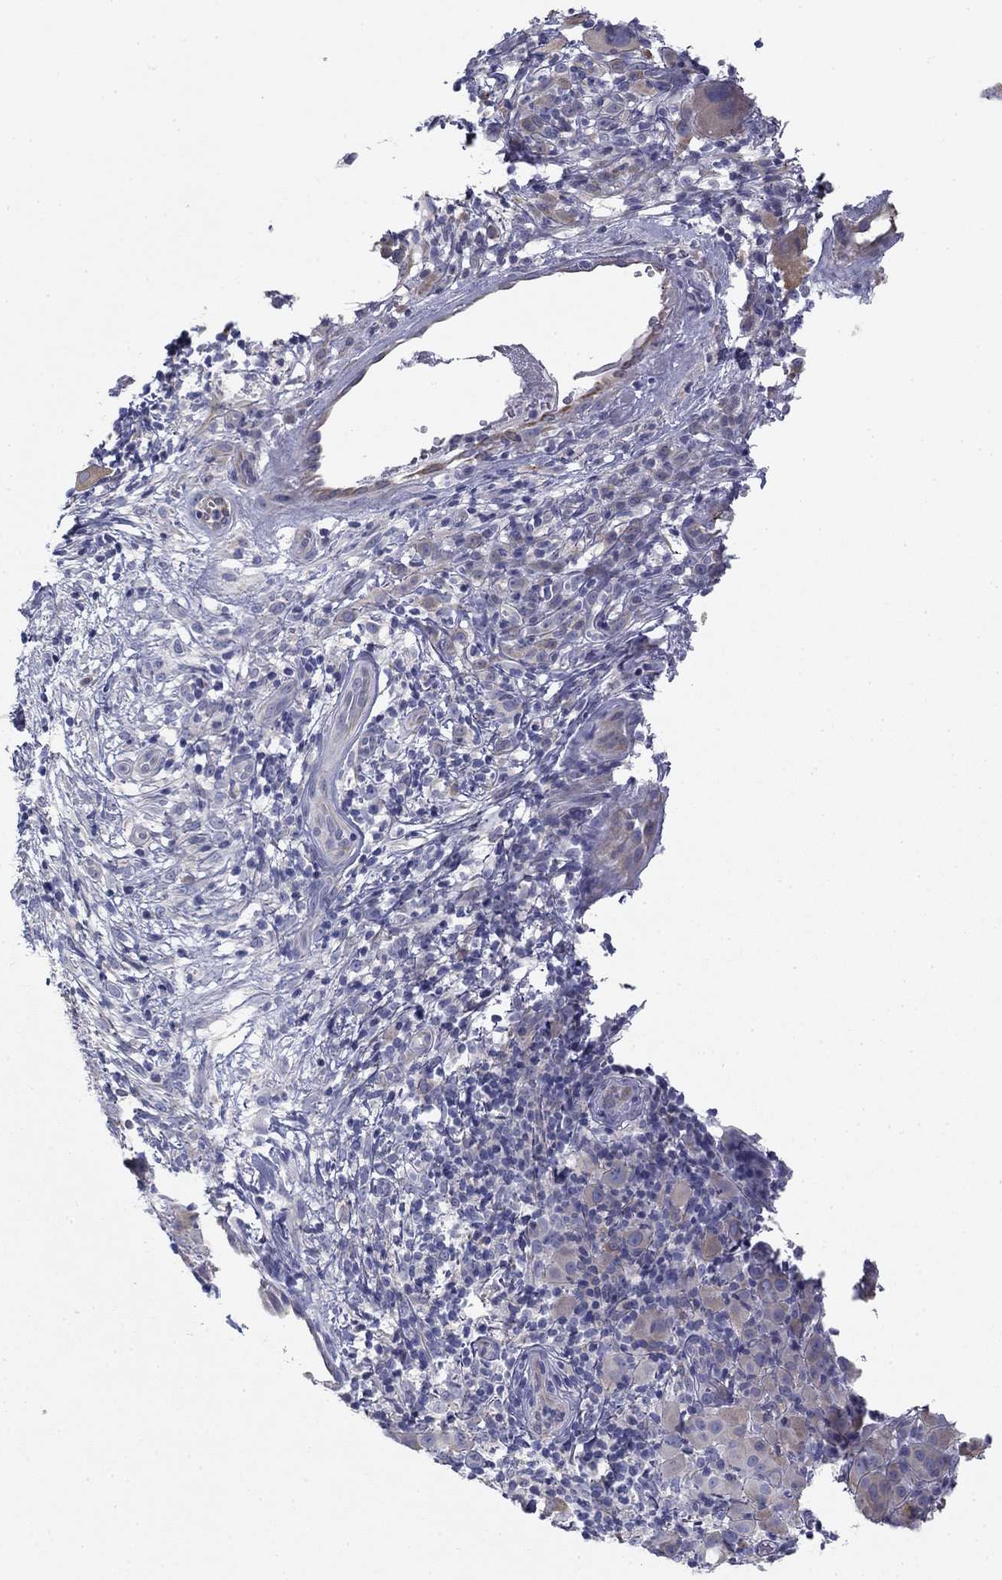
{"staining": {"intensity": "moderate", "quantity": "<25%", "location": "cytoplasmic/membranous"}, "tissue": "melanoma", "cell_type": "Tumor cells", "image_type": "cancer", "snomed": [{"axis": "morphology", "description": "Malignant melanoma, NOS"}, {"axis": "topography", "description": "Skin"}], "caption": "Moderate cytoplasmic/membranous protein positivity is present in about <25% of tumor cells in melanoma. (brown staining indicates protein expression, while blue staining denotes nuclei).", "gene": "SEPTIN3", "patient": {"sex": "female", "age": 87}}